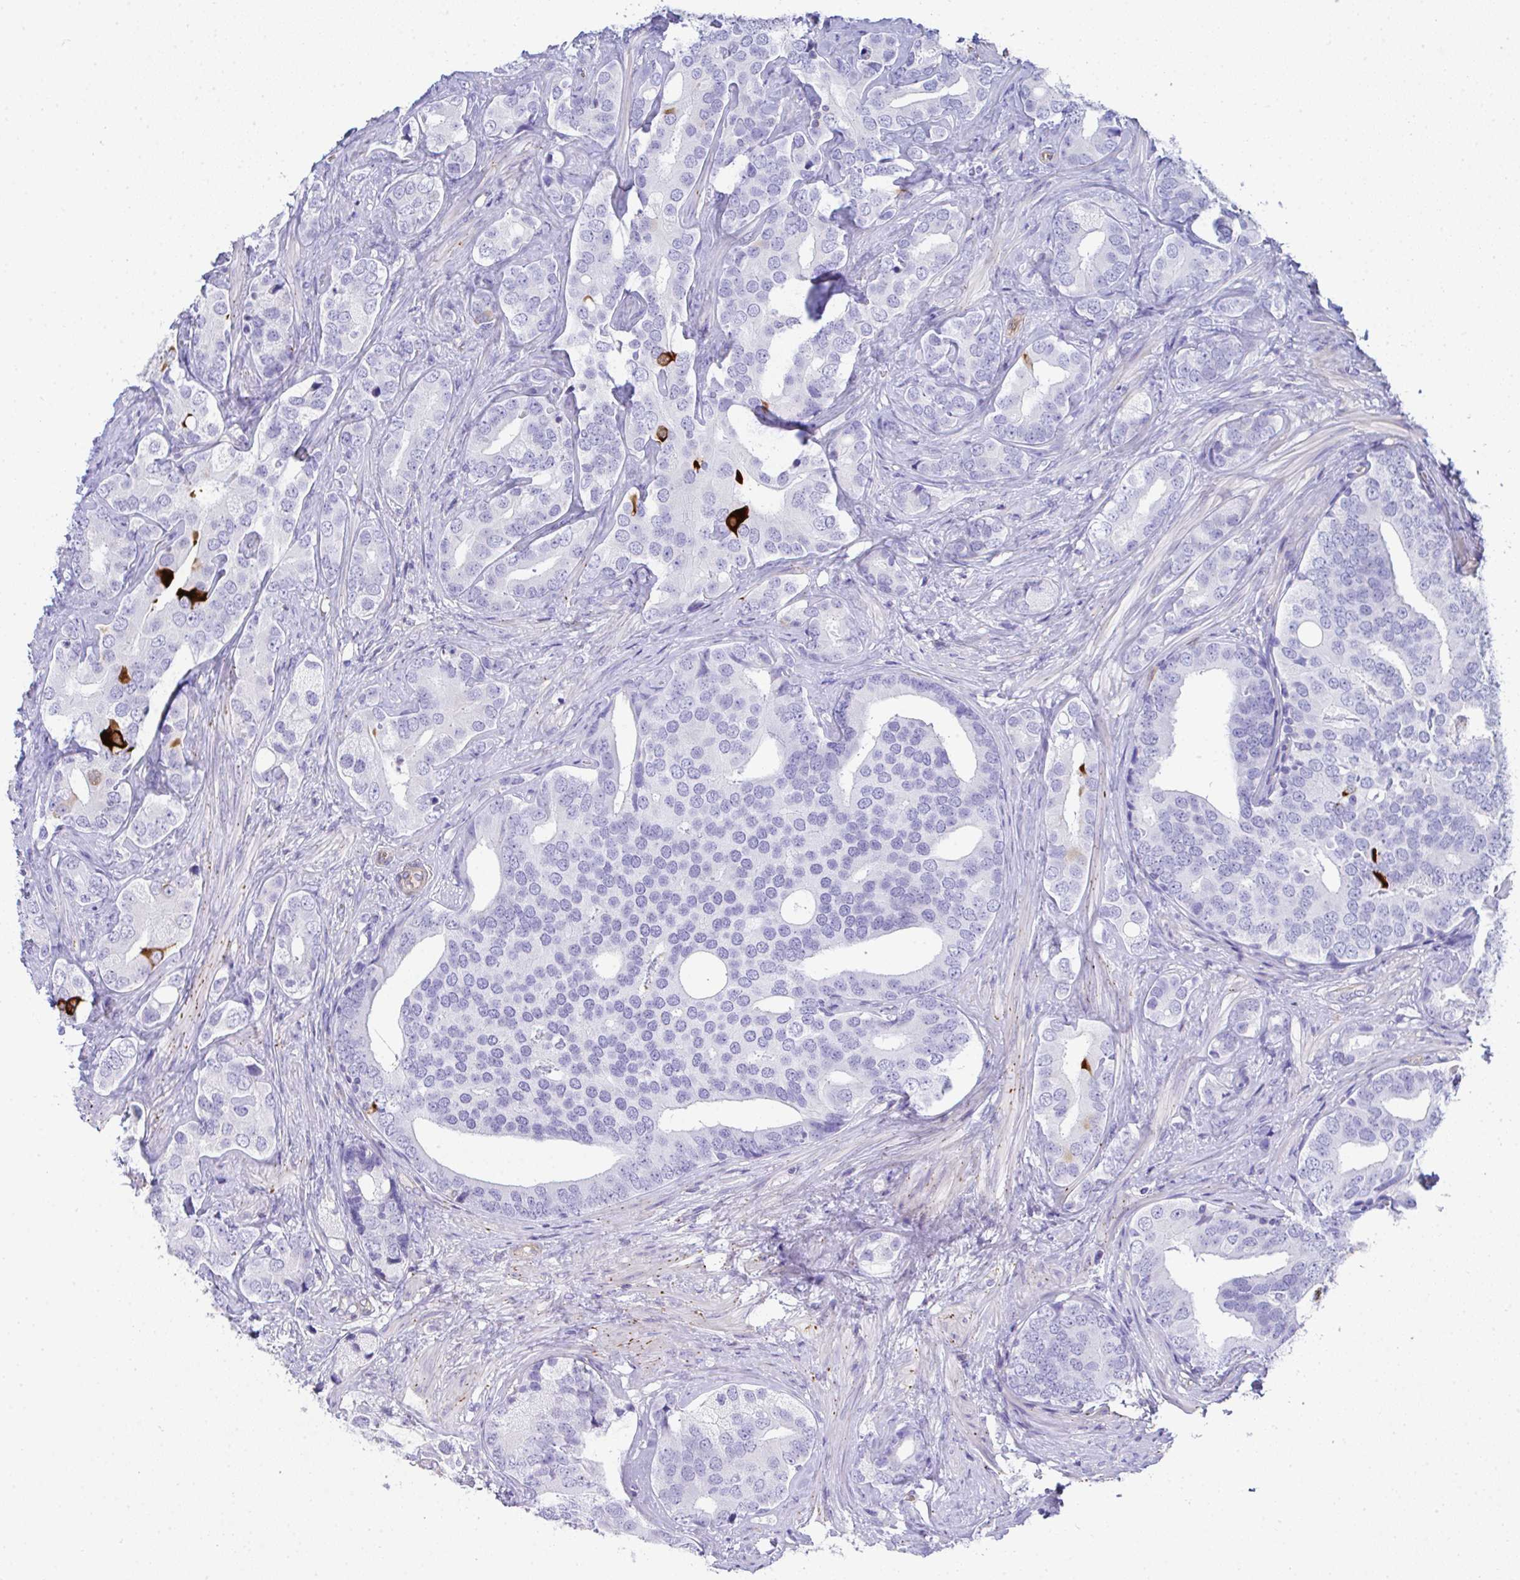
{"staining": {"intensity": "moderate", "quantity": "<25%", "location": "cytoplasmic/membranous"}, "tissue": "prostate cancer", "cell_type": "Tumor cells", "image_type": "cancer", "snomed": [{"axis": "morphology", "description": "Adenocarcinoma, High grade"}, {"axis": "topography", "description": "Prostate"}], "caption": "Human high-grade adenocarcinoma (prostate) stained for a protein (brown) demonstrates moderate cytoplasmic/membranous positive expression in about <25% of tumor cells.", "gene": "TNFAIP8", "patient": {"sex": "male", "age": 62}}